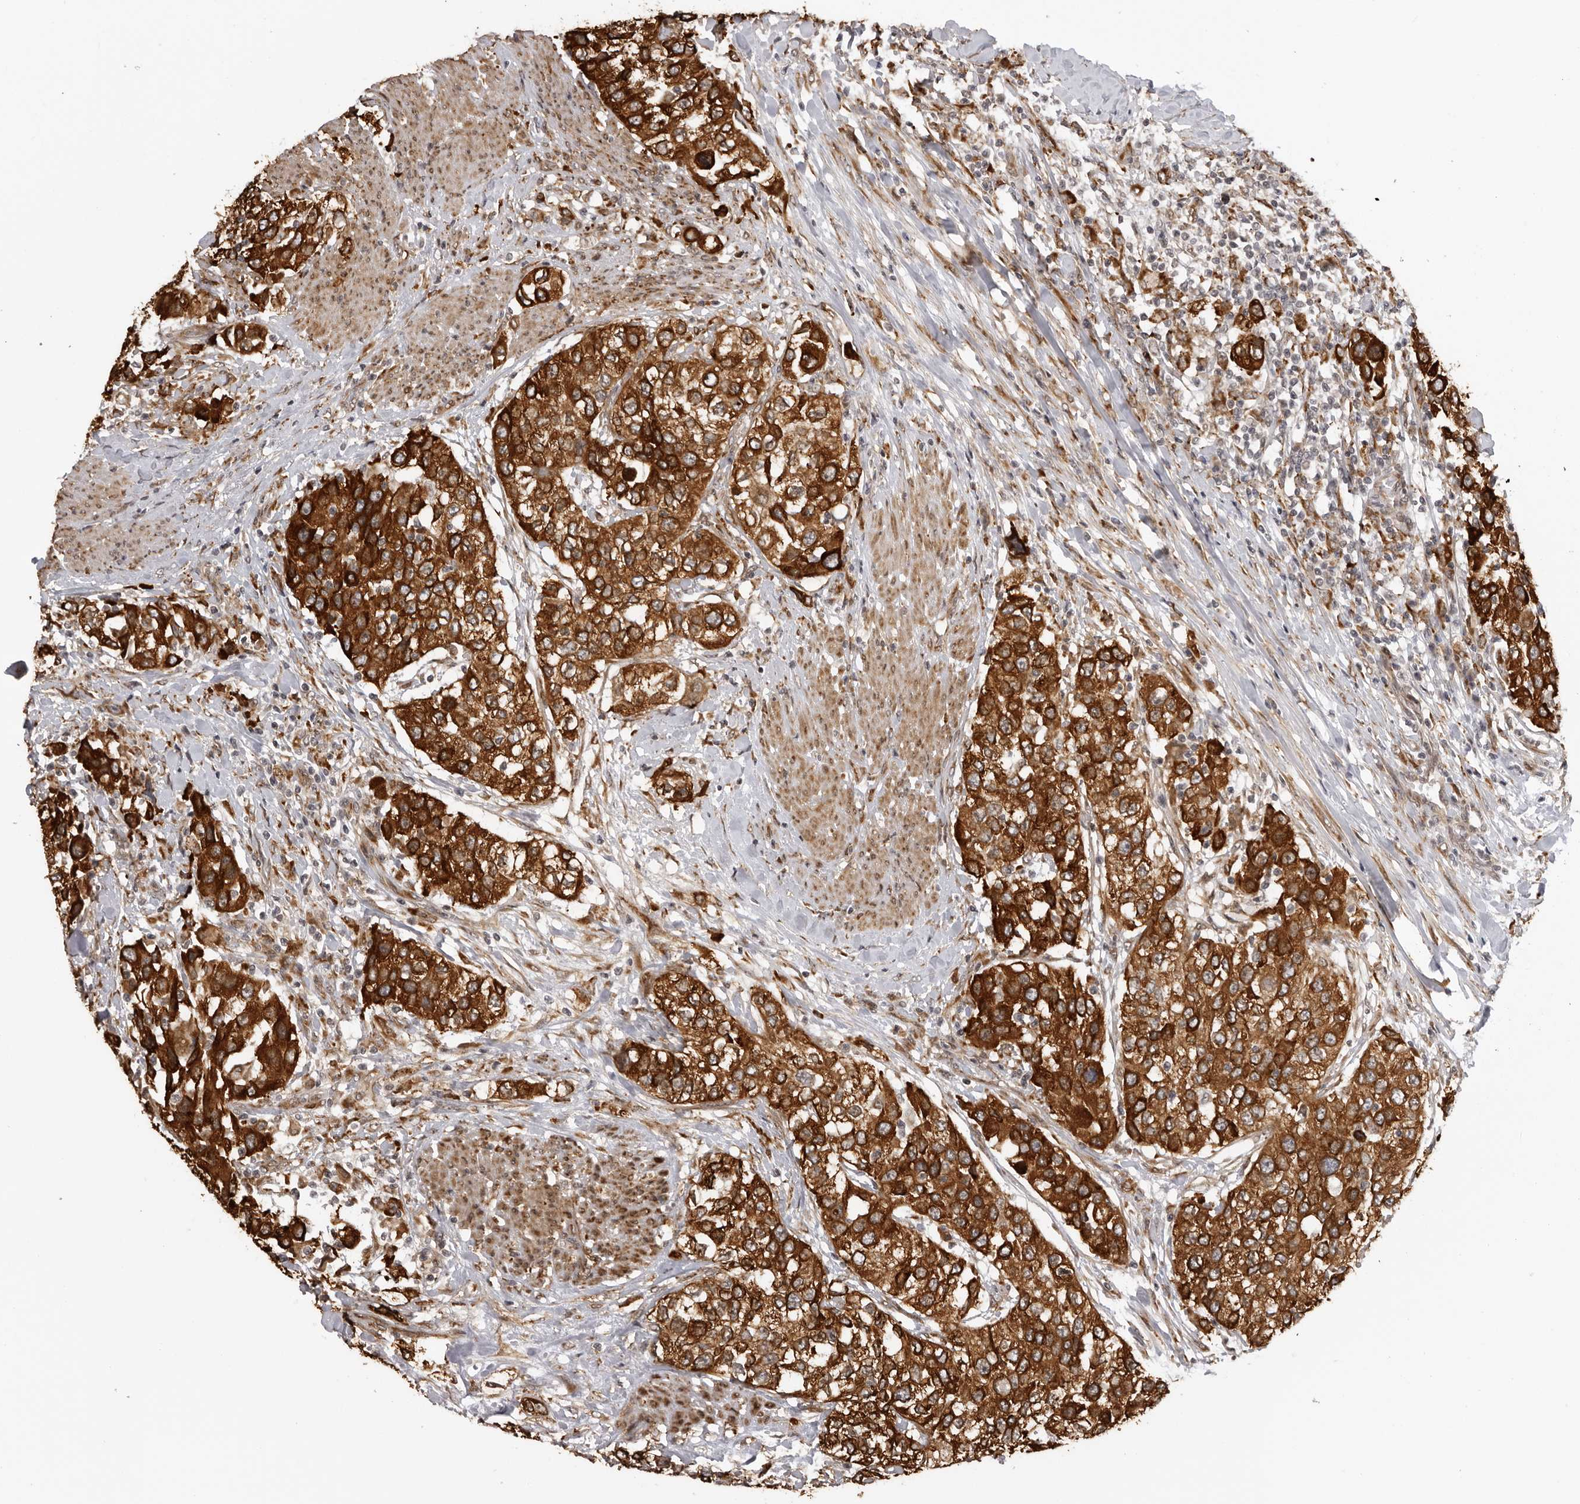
{"staining": {"intensity": "strong", "quantity": ">75%", "location": "cytoplasmic/membranous"}, "tissue": "urothelial cancer", "cell_type": "Tumor cells", "image_type": "cancer", "snomed": [{"axis": "morphology", "description": "Urothelial carcinoma, High grade"}, {"axis": "topography", "description": "Urinary bladder"}], "caption": "High-grade urothelial carcinoma was stained to show a protein in brown. There is high levels of strong cytoplasmic/membranous positivity in approximately >75% of tumor cells.", "gene": "DNAH14", "patient": {"sex": "female", "age": 80}}